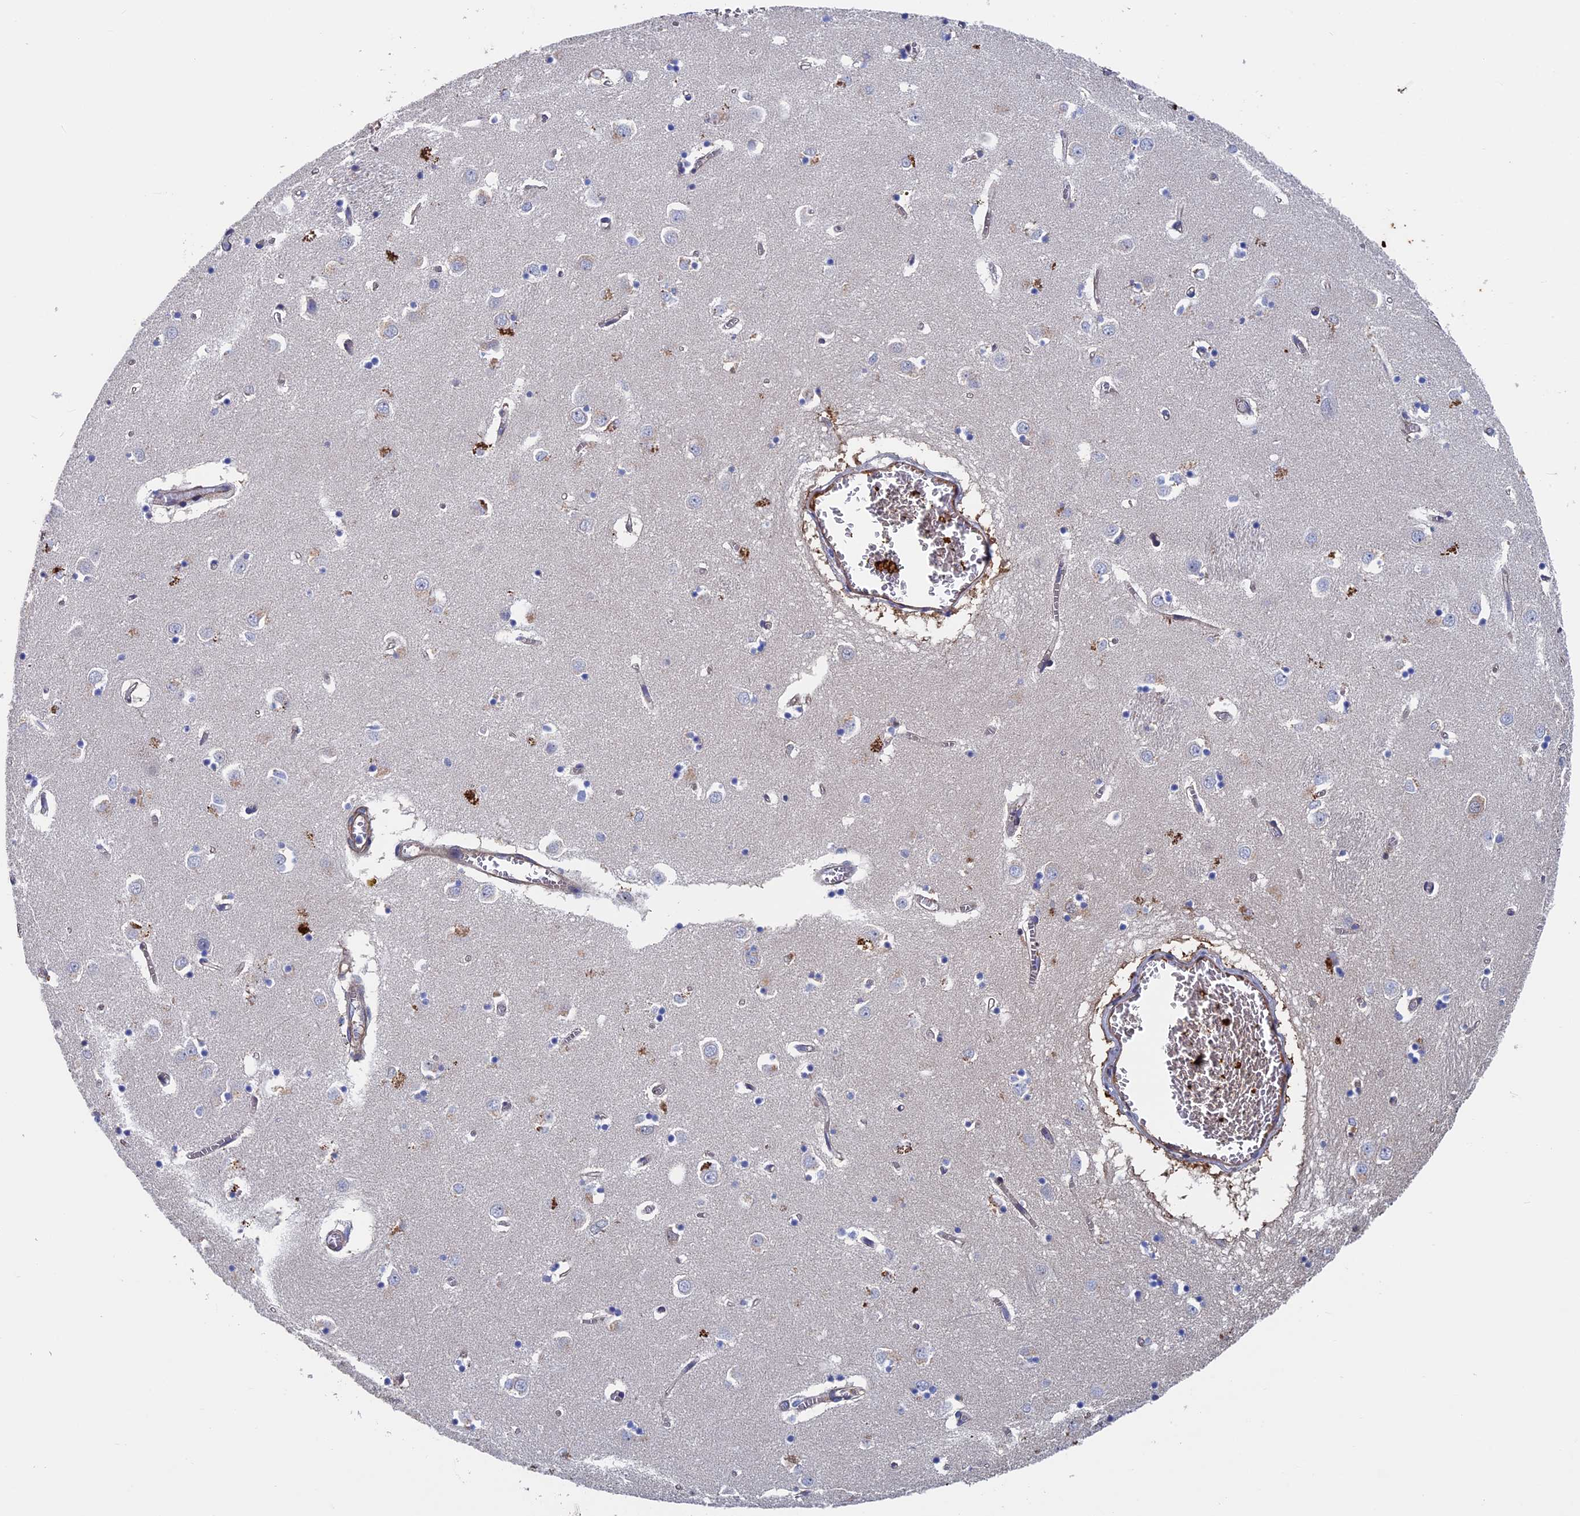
{"staining": {"intensity": "negative", "quantity": "none", "location": "none"}, "tissue": "caudate", "cell_type": "Glial cells", "image_type": "normal", "snomed": [{"axis": "morphology", "description": "Normal tissue, NOS"}, {"axis": "topography", "description": "Lateral ventricle wall"}], "caption": "A micrograph of caudate stained for a protein shows no brown staining in glial cells.", "gene": "RPUSD1", "patient": {"sex": "male", "age": 70}}